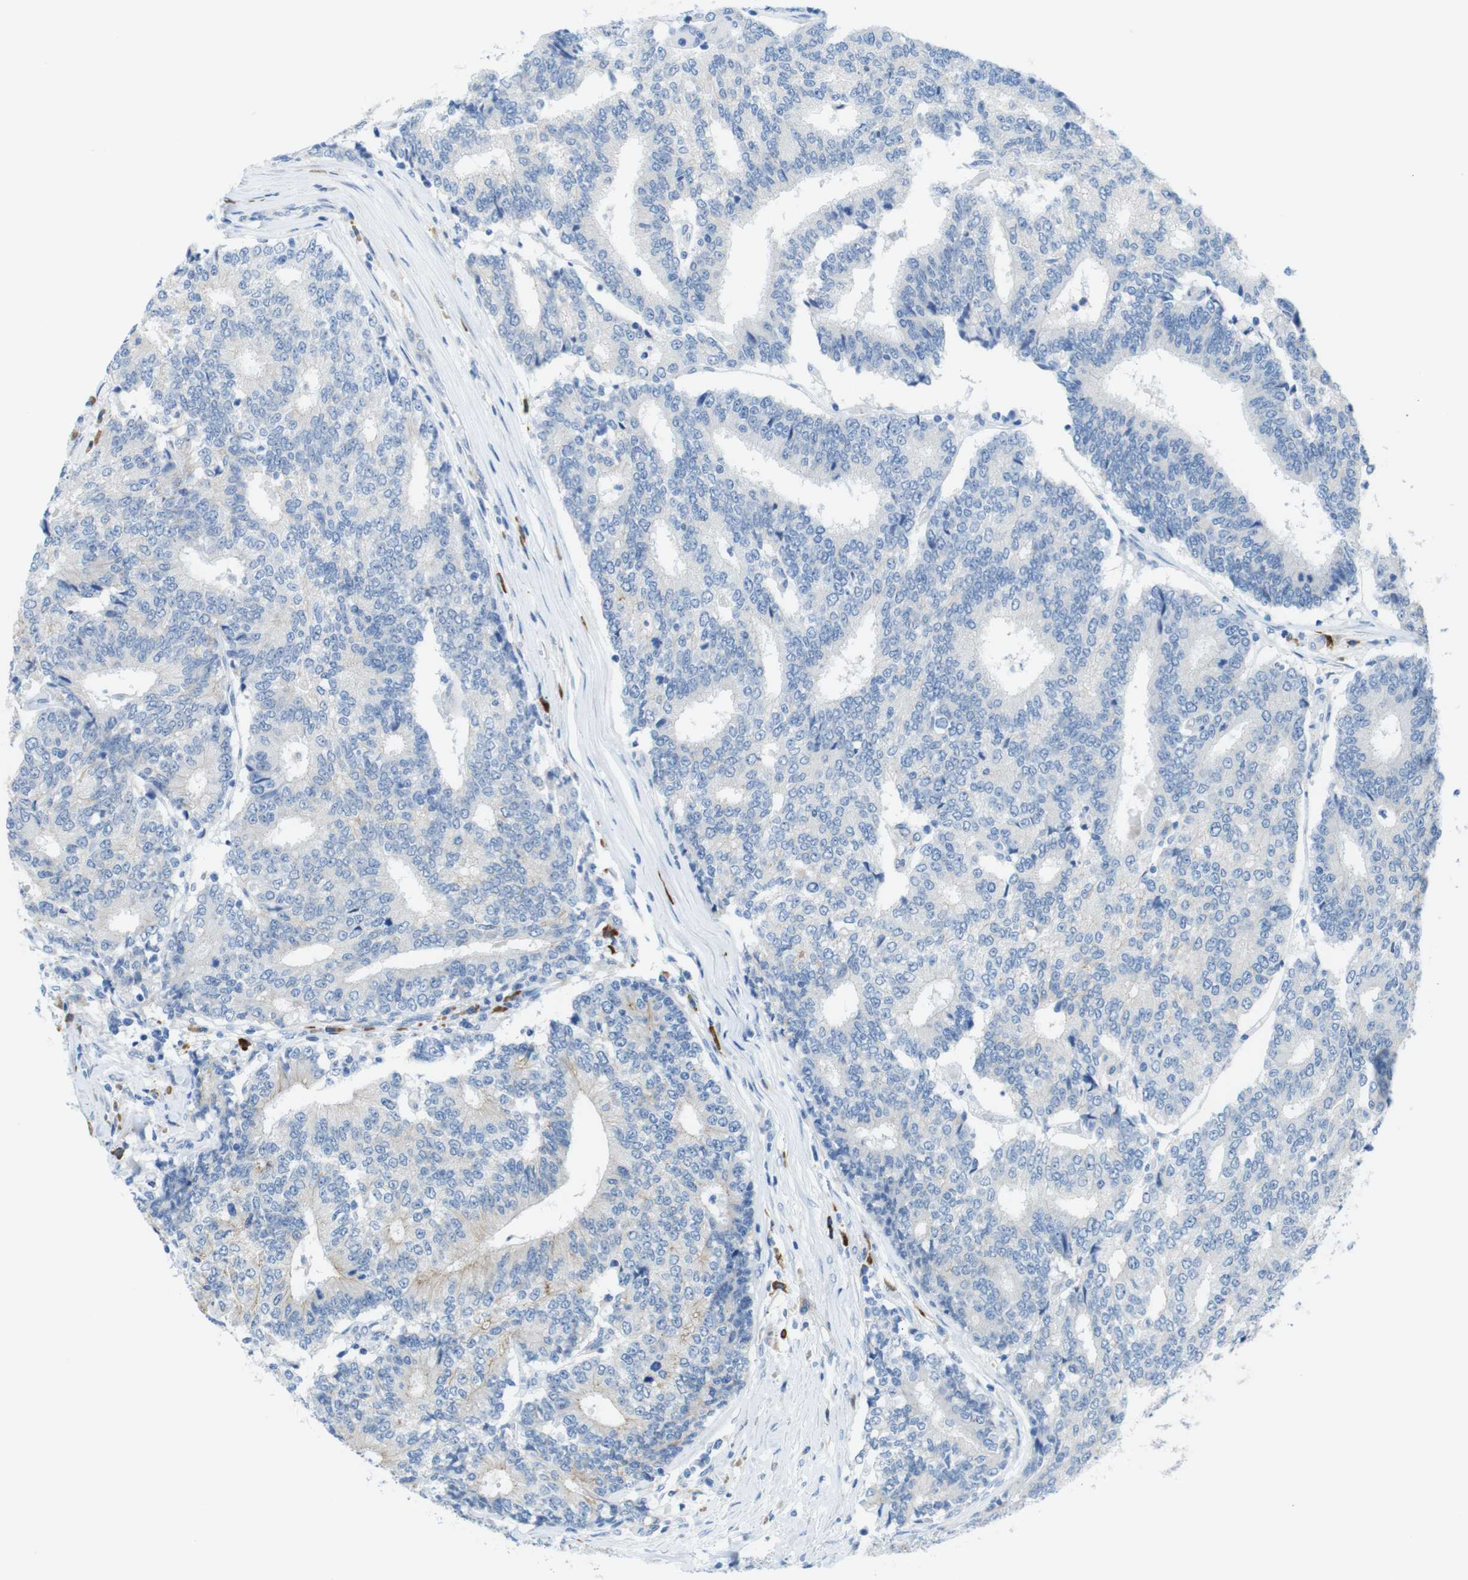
{"staining": {"intensity": "weak", "quantity": "<25%", "location": "cytoplasmic/membranous"}, "tissue": "prostate cancer", "cell_type": "Tumor cells", "image_type": "cancer", "snomed": [{"axis": "morphology", "description": "Normal tissue, NOS"}, {"axis": "morphology", "description": "Adenocarcinoma, High grade"}, {"axis": "topography", "description": "Prostate"}, {"axis": "topography", "description": "Seminal veicle"}], "caption": "The IHC image has no significant staining in tumor cells of high-grade adenocarcinoma (prostate) tissue. (Stains: DAB IHC with hematoxylin counter stain, Microscopy: brightfield microscopy at high magnification).", "gene": "CLMN", "patient": {"sex": "male", "age": 55}}